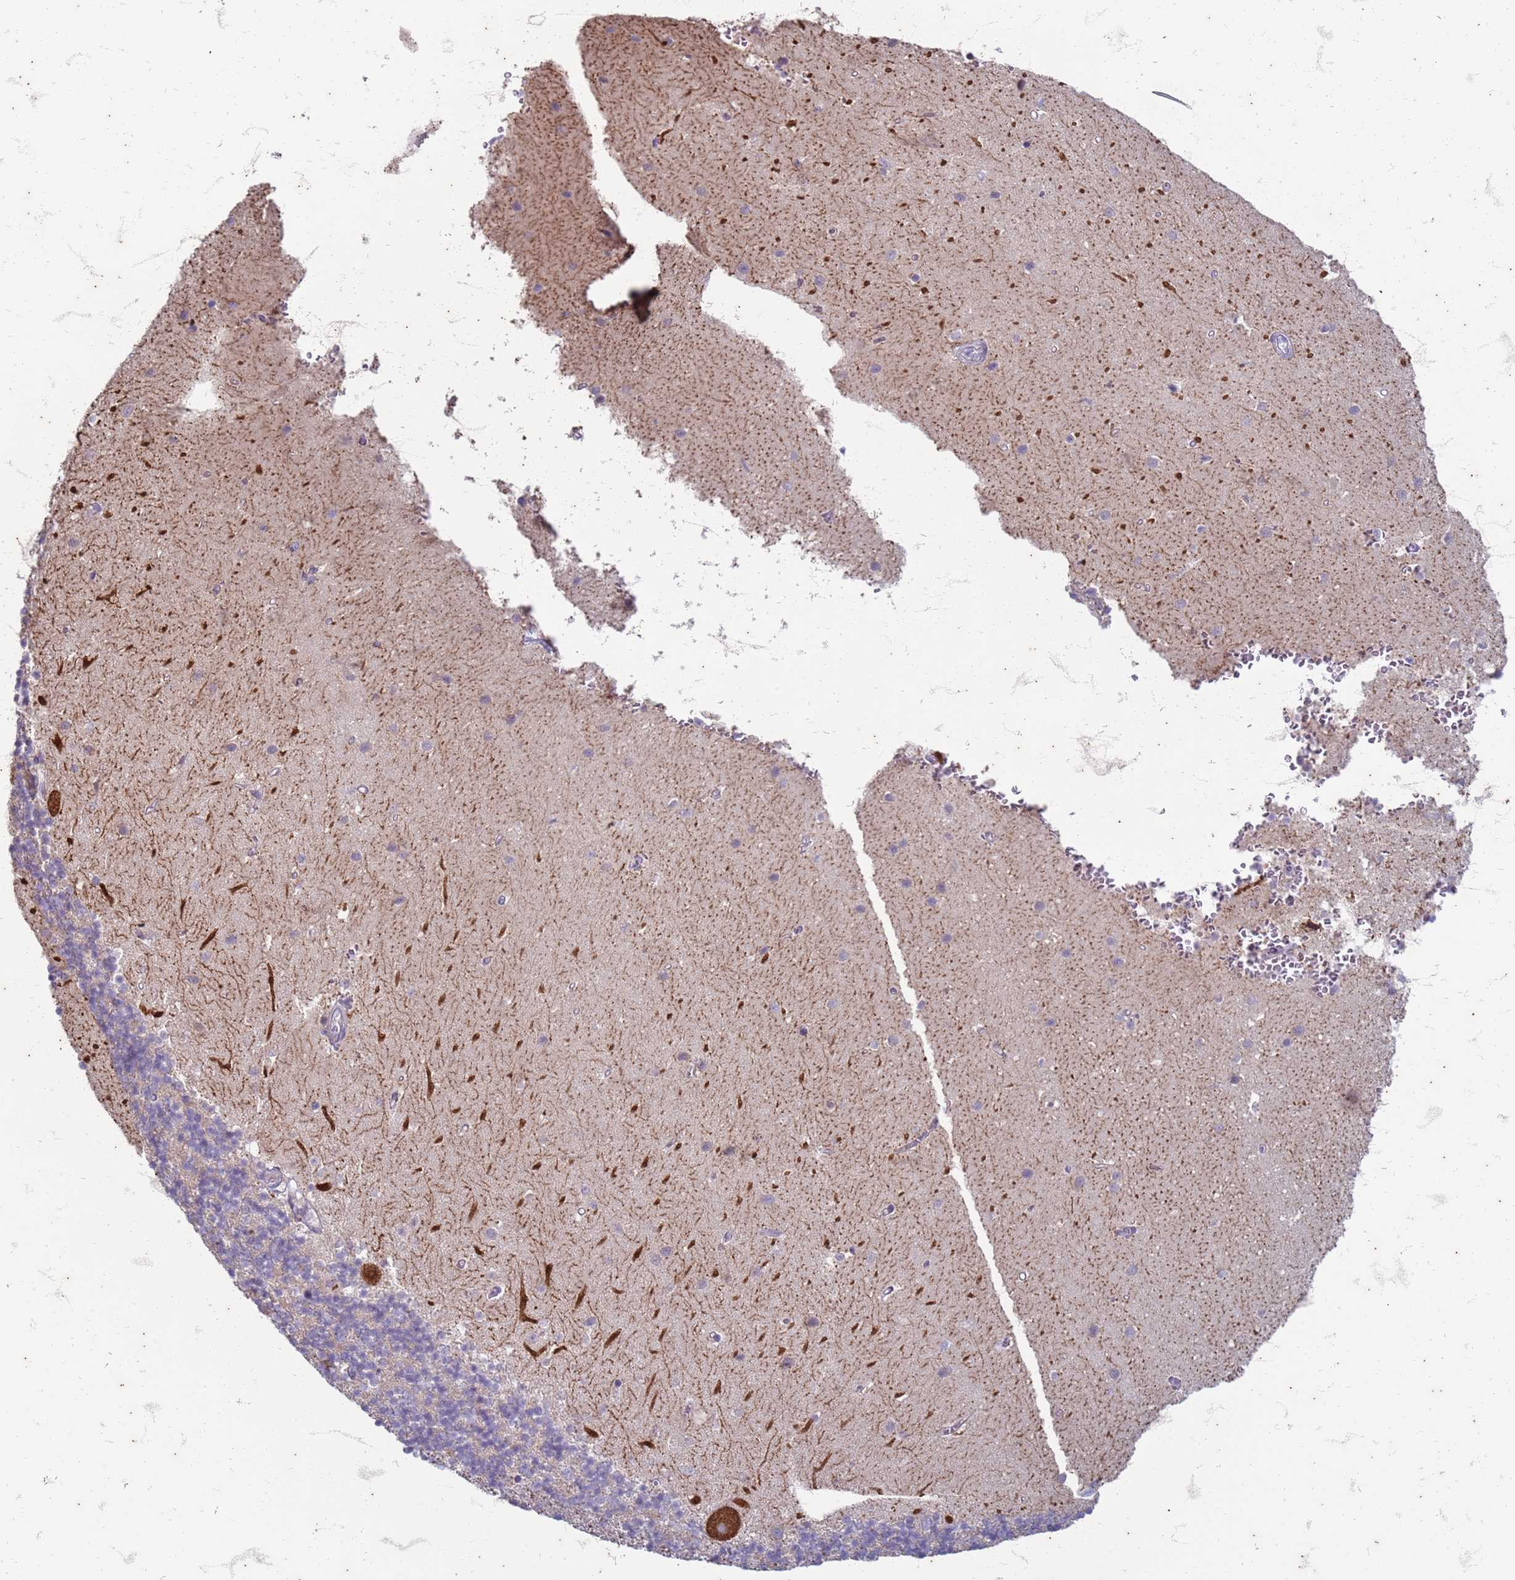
{"staining": {"intensity": "weak", "quantity": "<25%", "location": "cytoplasmic/membranous"}, "tissue": "cerebellum", "cell_type": "Cells in granular layer", "image_type": "normal", "snomed": [{"axis": "morphology", "description": "Normal tissue, NOS"}, {"axis": "topography", "description": "Cerebellum"}], "caption": "There is no significant expression in cells in granular layer of cerebellum.", "gene": "SUCO", "patient": {"sex": "male", "age": 54}}